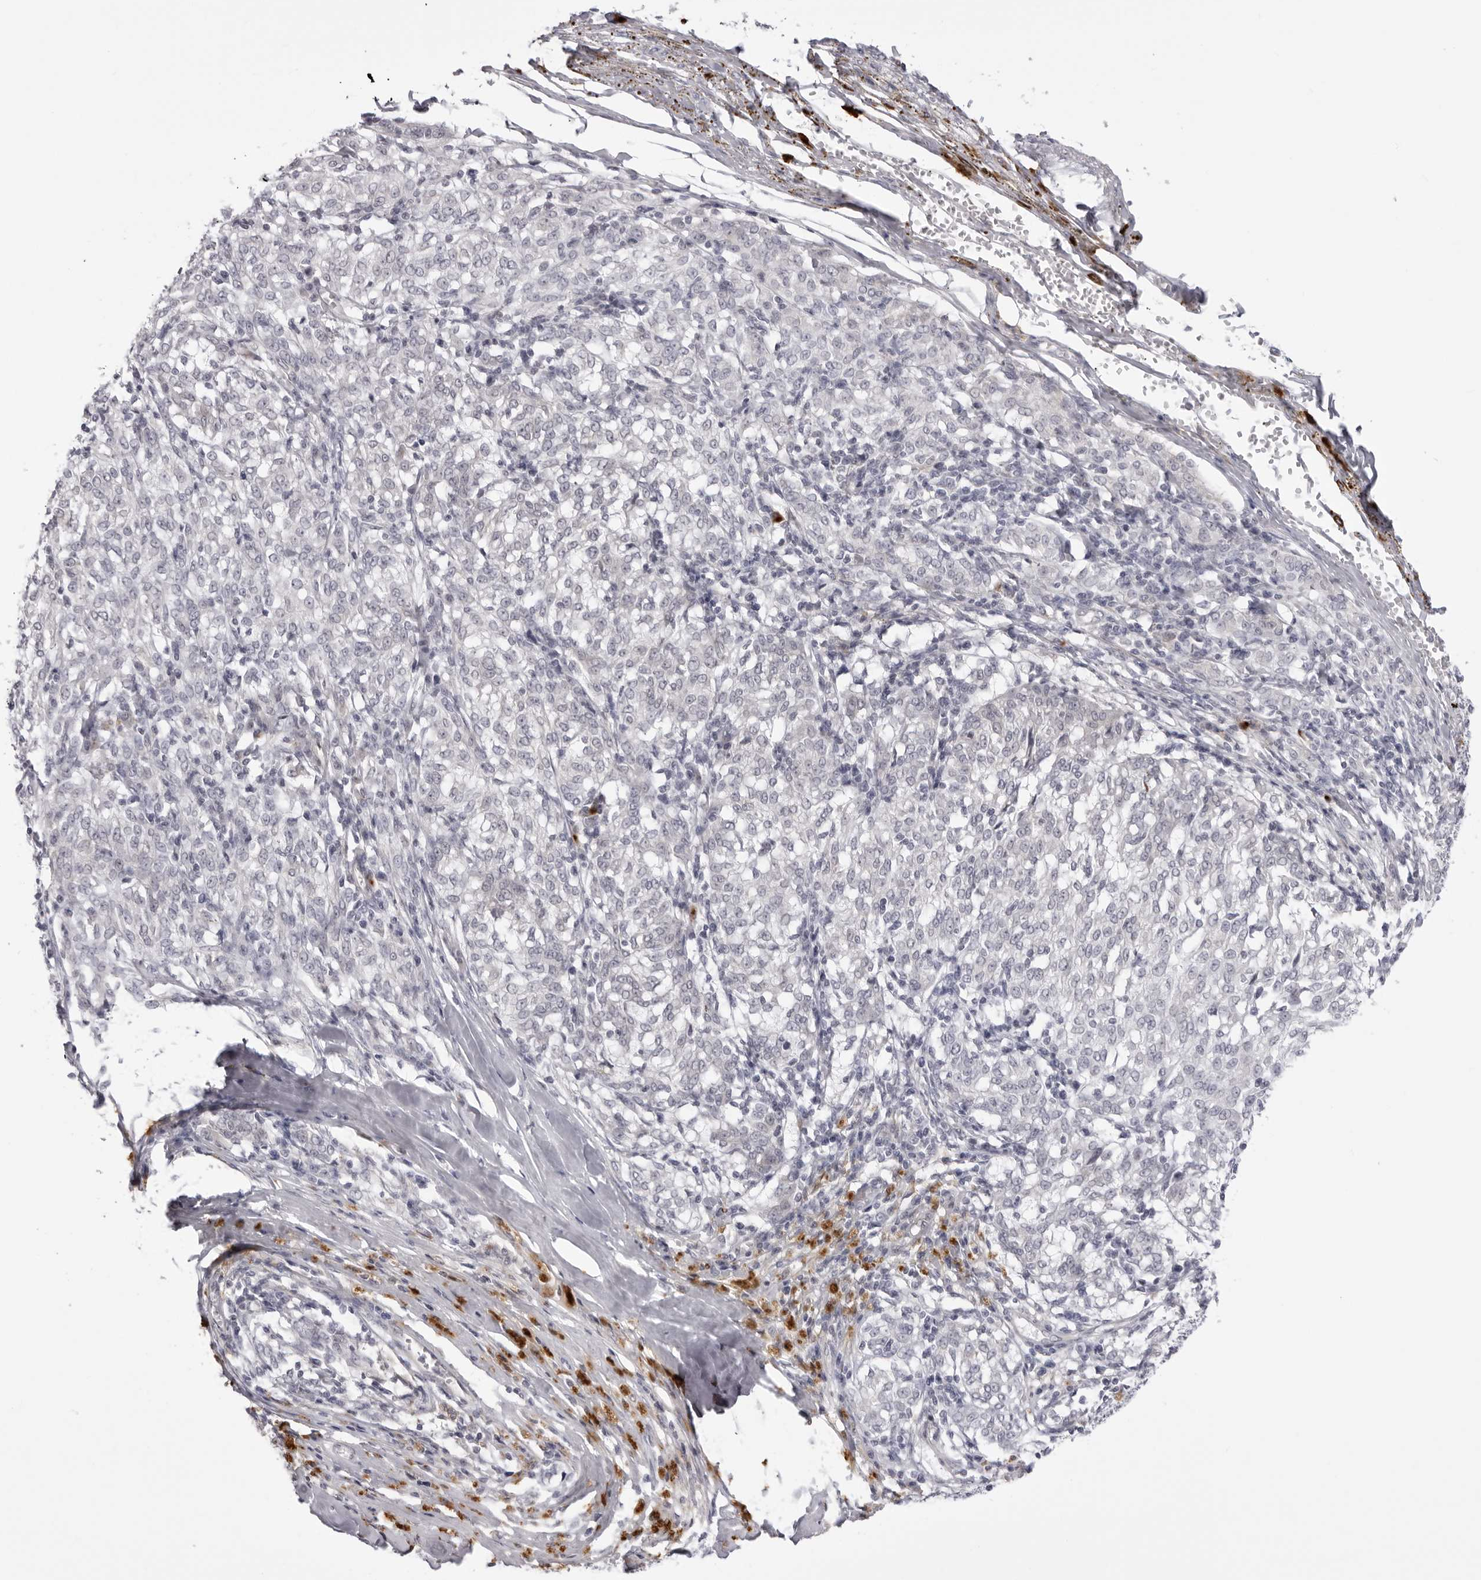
{"staining": {"intensity": "negative", "quantity": "none", "location": "none"}, "tissue": "melanoma", "cell_type": "Tumor cells", "image_type": "cancer", "snomed": [{"axis": "morphology", "description": "Malignant melanoma, NOS"}, {"axis": "topography", "description": "Skin"}], "caption": "High power microscopy histopathology image of an immunohistochemistry (IHC) histopathology image of malignant melanoma, revealing no significant positivity in tumor cells.", "gene": "SUGCT", "patient": {"sex": "female", "age": 72}}